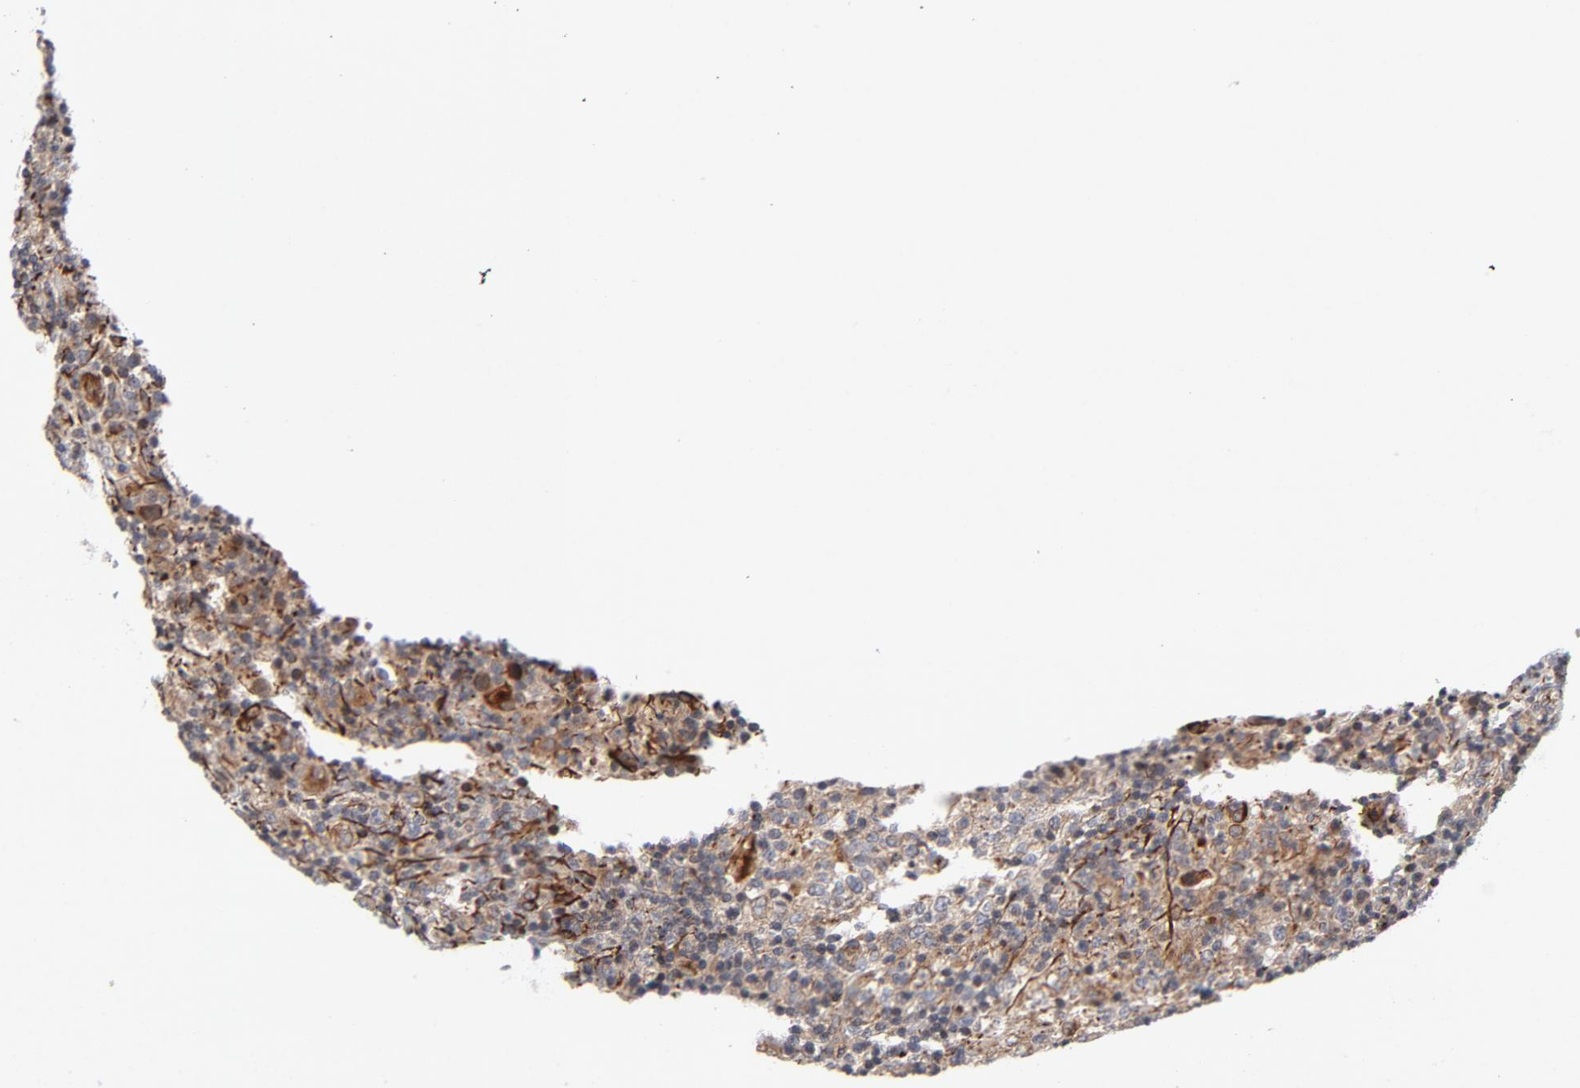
{"staining": {"intensity": "weak", "quantity": ">75%", "location": "cytoplasmic/membranous"}, "tissue": "lymphoma", "cell_type": "Tumor cells", "image_type": "cancer", "snomed": [{"axis": "morphology", "description": "Hodgkin's disease, NOS"}, {"axis": "topography", "description": "Lymph node"}], "caption": "Immunohistochemistry (IHC) image of neoplastic tissue: Hodgkin's disease stained using immunohistochemistry (IHC) displays low levels of weak protein expression localized specifically in the cytoplasmic/membranous of tumor cells, appearing as a cytoplasmic/membranous brown color.", "gene": "DNAAF2", "patient": {"sex": "male", "age": 65}}